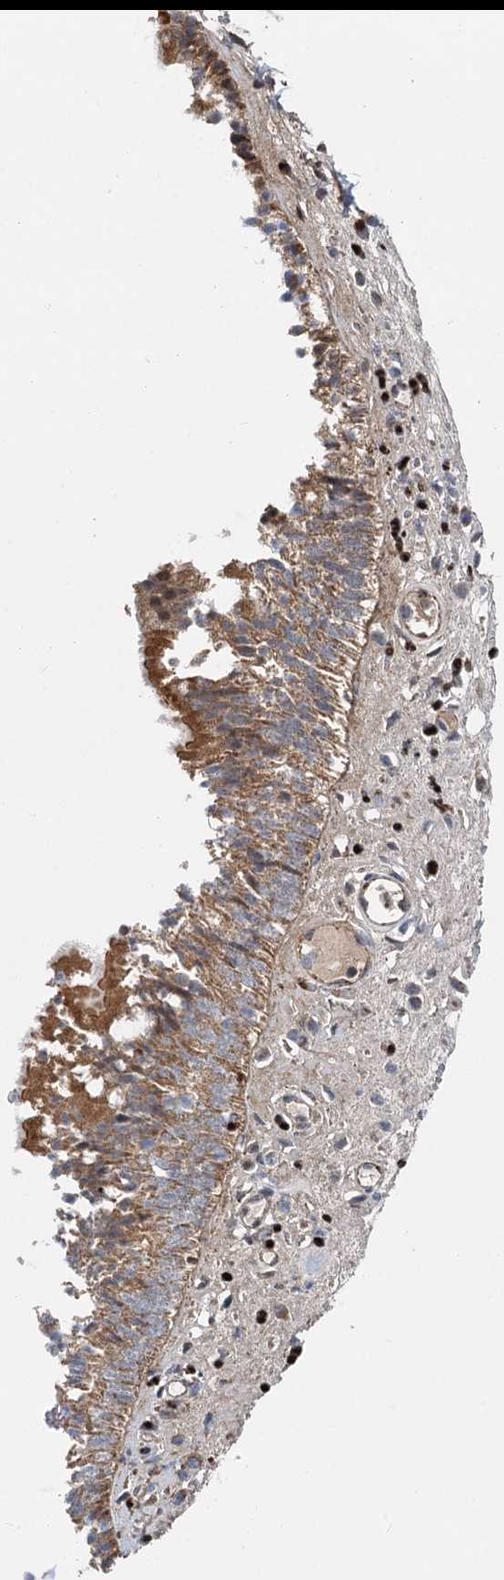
{"staining": {"intensity": "moderate", "quantity": ">75%", "location": "cytoplasmic/membranous,nuclear"}, "tissue": "nasopharynx", "cell_type": "Respiratory epithelial cells", "image_type": "normal", "snomed": [{"axis": "morphology", "description": "Normal tissue, NOS"}, {"axis": "morphology", "description": "Inflammation, NOS"}, {"axis": "morphology", "description": "Malignant melanoma, Metastatic site"}, {"axis": "topography", "description": "Nasopharynx"}], "caption": "A medium amount of moderate cytoplasmic/membranous,nuclear positivity is identified in approximately >75% of respiratory epithelial cells in benign nasopharynx. The protein of interest is stained brown, and the nuclei are stained in blue (DAB (3,3'-diaminobenzidine) IHC with brightfield microscopy, high magnification).", "gene": "GAL3ST4", "patient": {"sex": "male", "age": 70}}